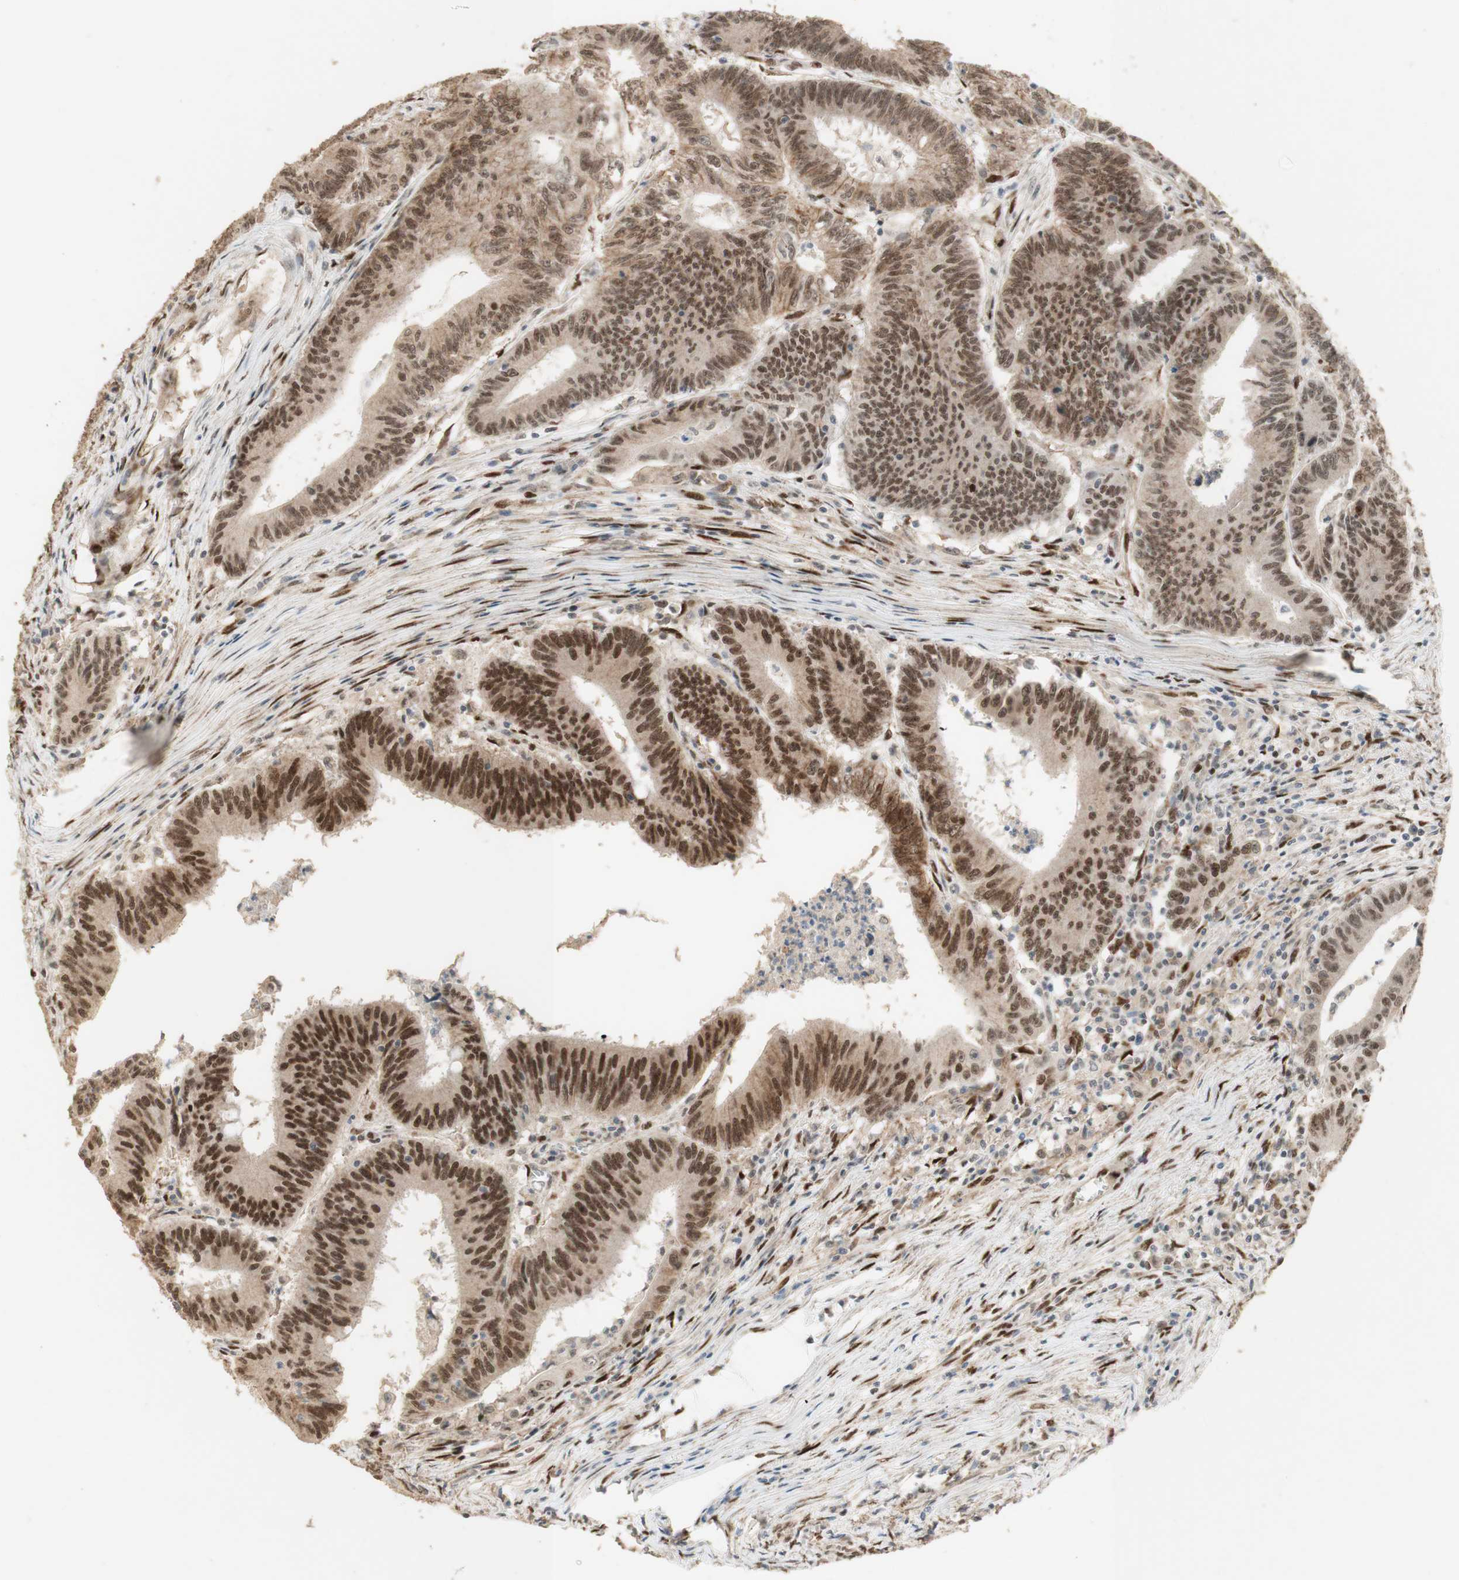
{"staining": {"intensity": "strong", "quantity": ">75%", "location": "nuclear"}, "tissue": "colorectal cancer", "cell_type": "Tumor cells", "image_type": "cancer", "snomed": [{"axis": "morphology", "description": "Adenocarcinoma, NOS"}, {"axis": "topography", "description": "Colon"}], "caption": "A brown stain labels strong nuclear expression of a protein in human colorectal cancer tumor cells.", "gene": "FOXP1", "patient": {"sex": "male", "age": 45}}